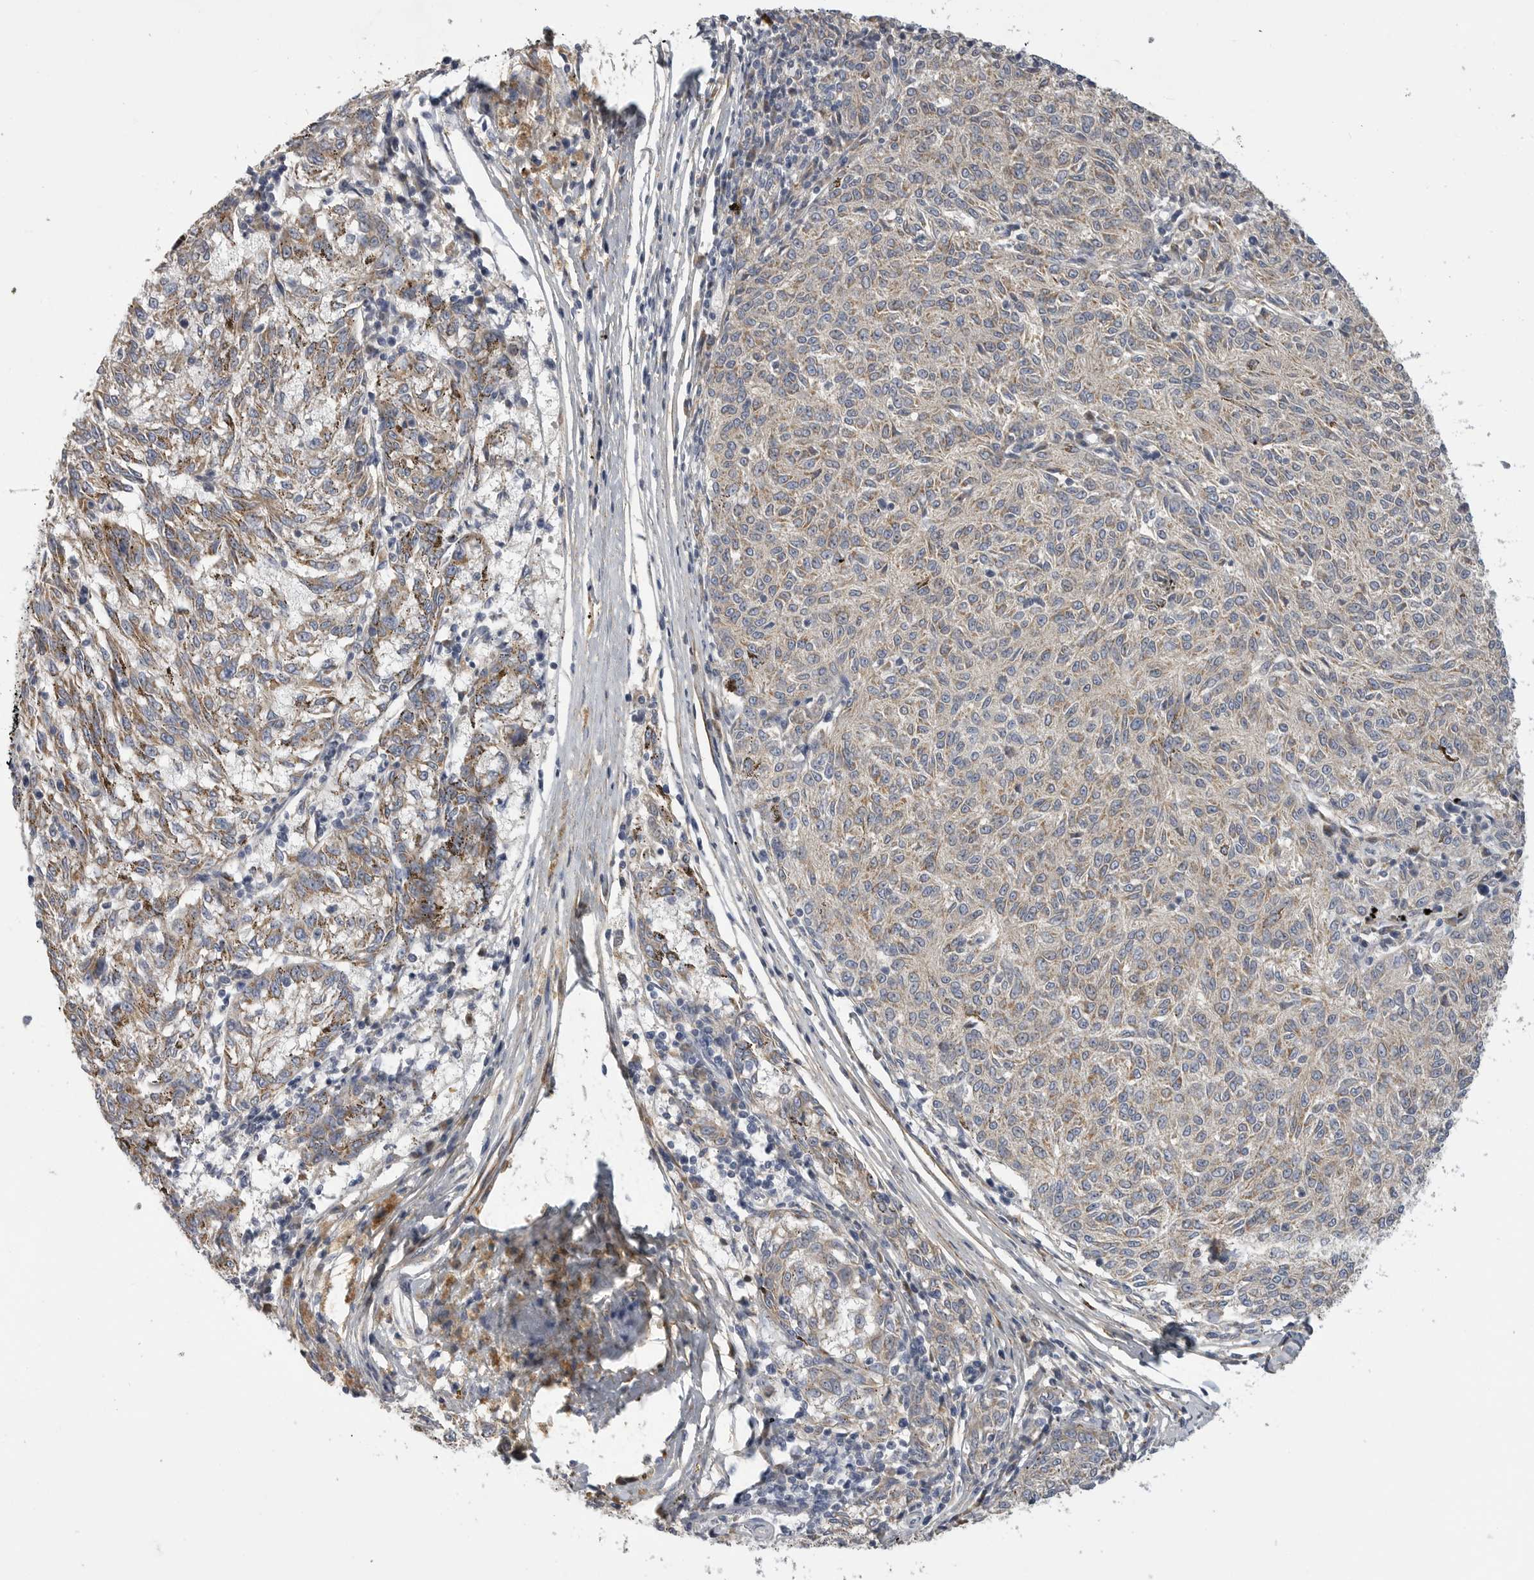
{"staining": {"intensity": "moderate", "quantity": "<25%", "location": "cytoplasmic/membranous"}, "tissue": "melanoma", "cell_type": "Tumor cells", "image_type": "cancer", "snomed": [{"axis": "morphology", "description": "Malignant melanoma, NOS"}, {"axis": "topography", "description": "Skin"}], "caption": "Immunohistochemical staining of melanoma shows moderate cytoplasmic/membranous protein expression in approximately <25% of tumor cells.", "gene": "SDC3", "patient": {"sex": "female", "age": 72}}